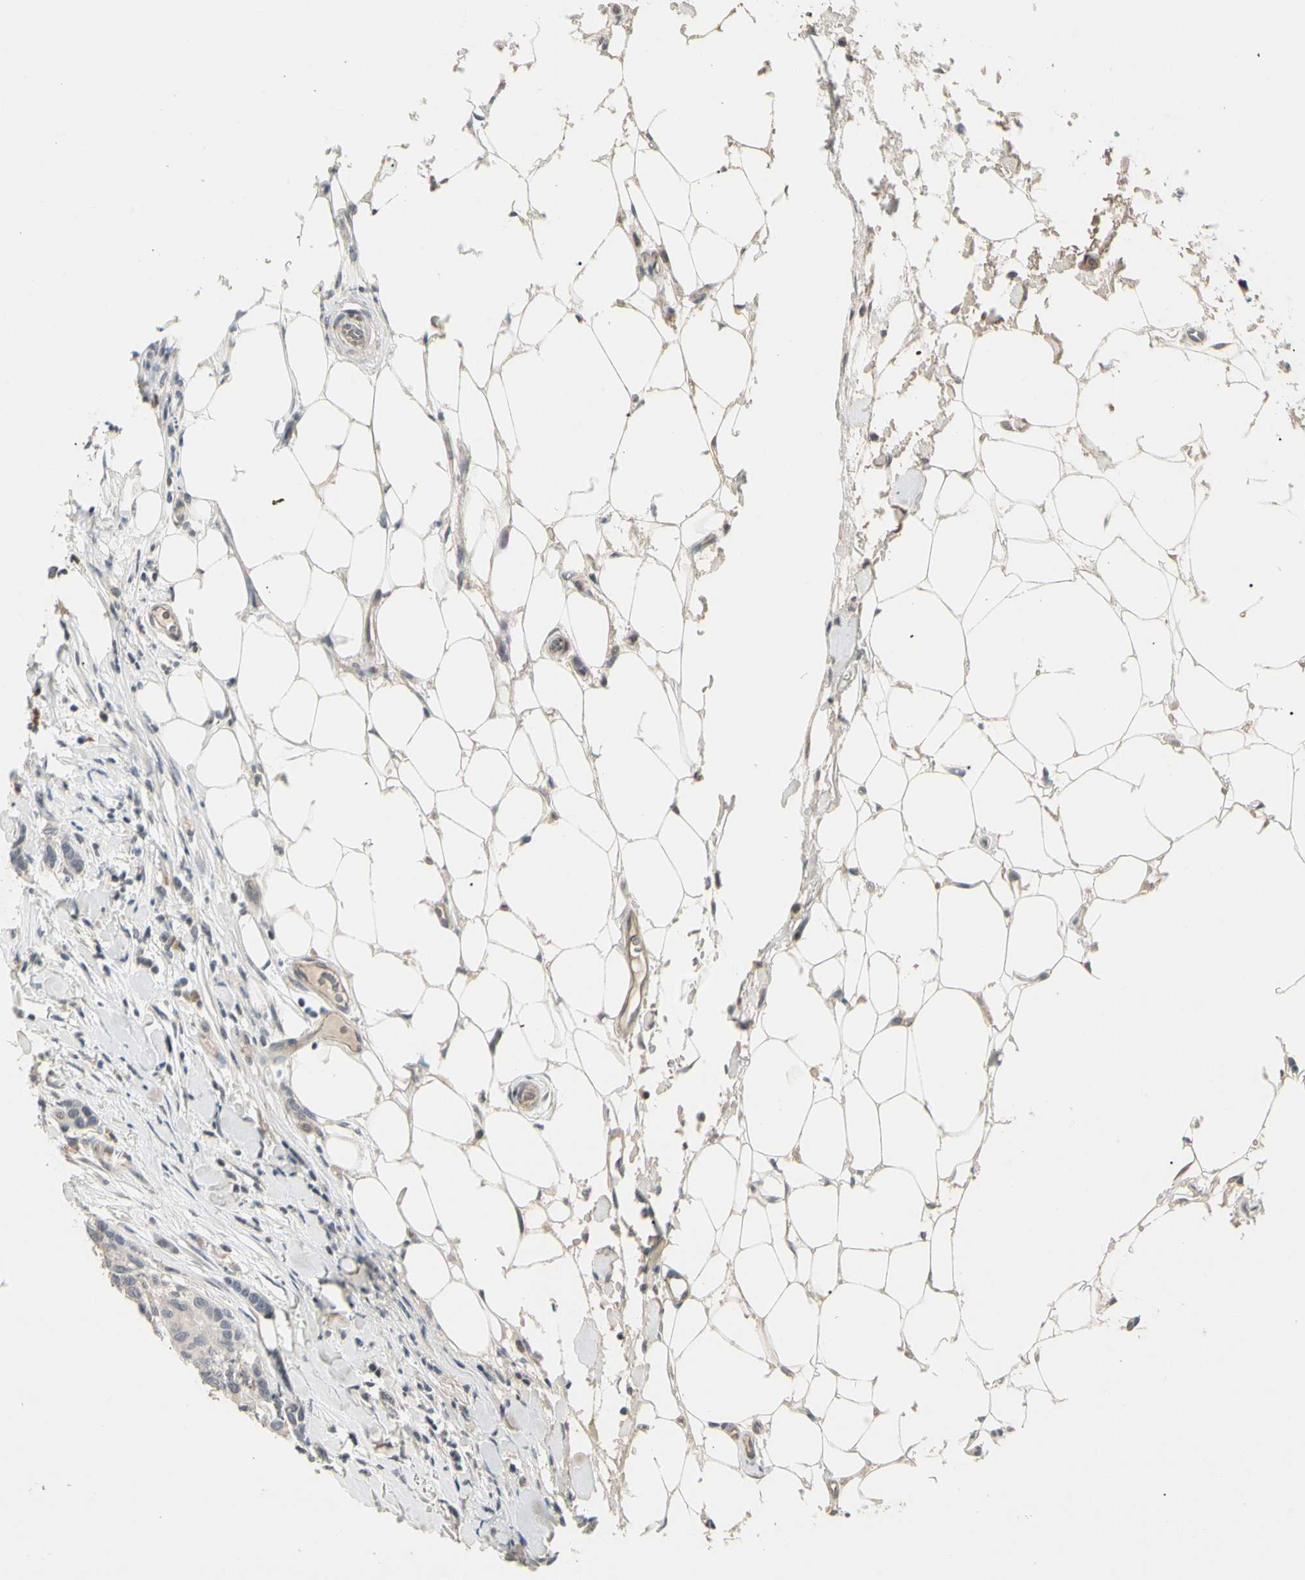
{"staining": {"intensity": "negative", "quantity": "none", "location": "none"}, "tissue": "breast cancer", "cell_type": "Tumor cells", "image_type": "cancer", "snomed": [{"axis": "morphology", "description": "Duct carcinoma"}, {"axis": "topography", "description": "Breast"}], "caption": "This is an immunohistochemistry photomicrograph of intraductal carcinoma (breast). There is no expression in tumor cells.", "gene": "GREM1", "patient": {"sex": "female", "age": 87}}